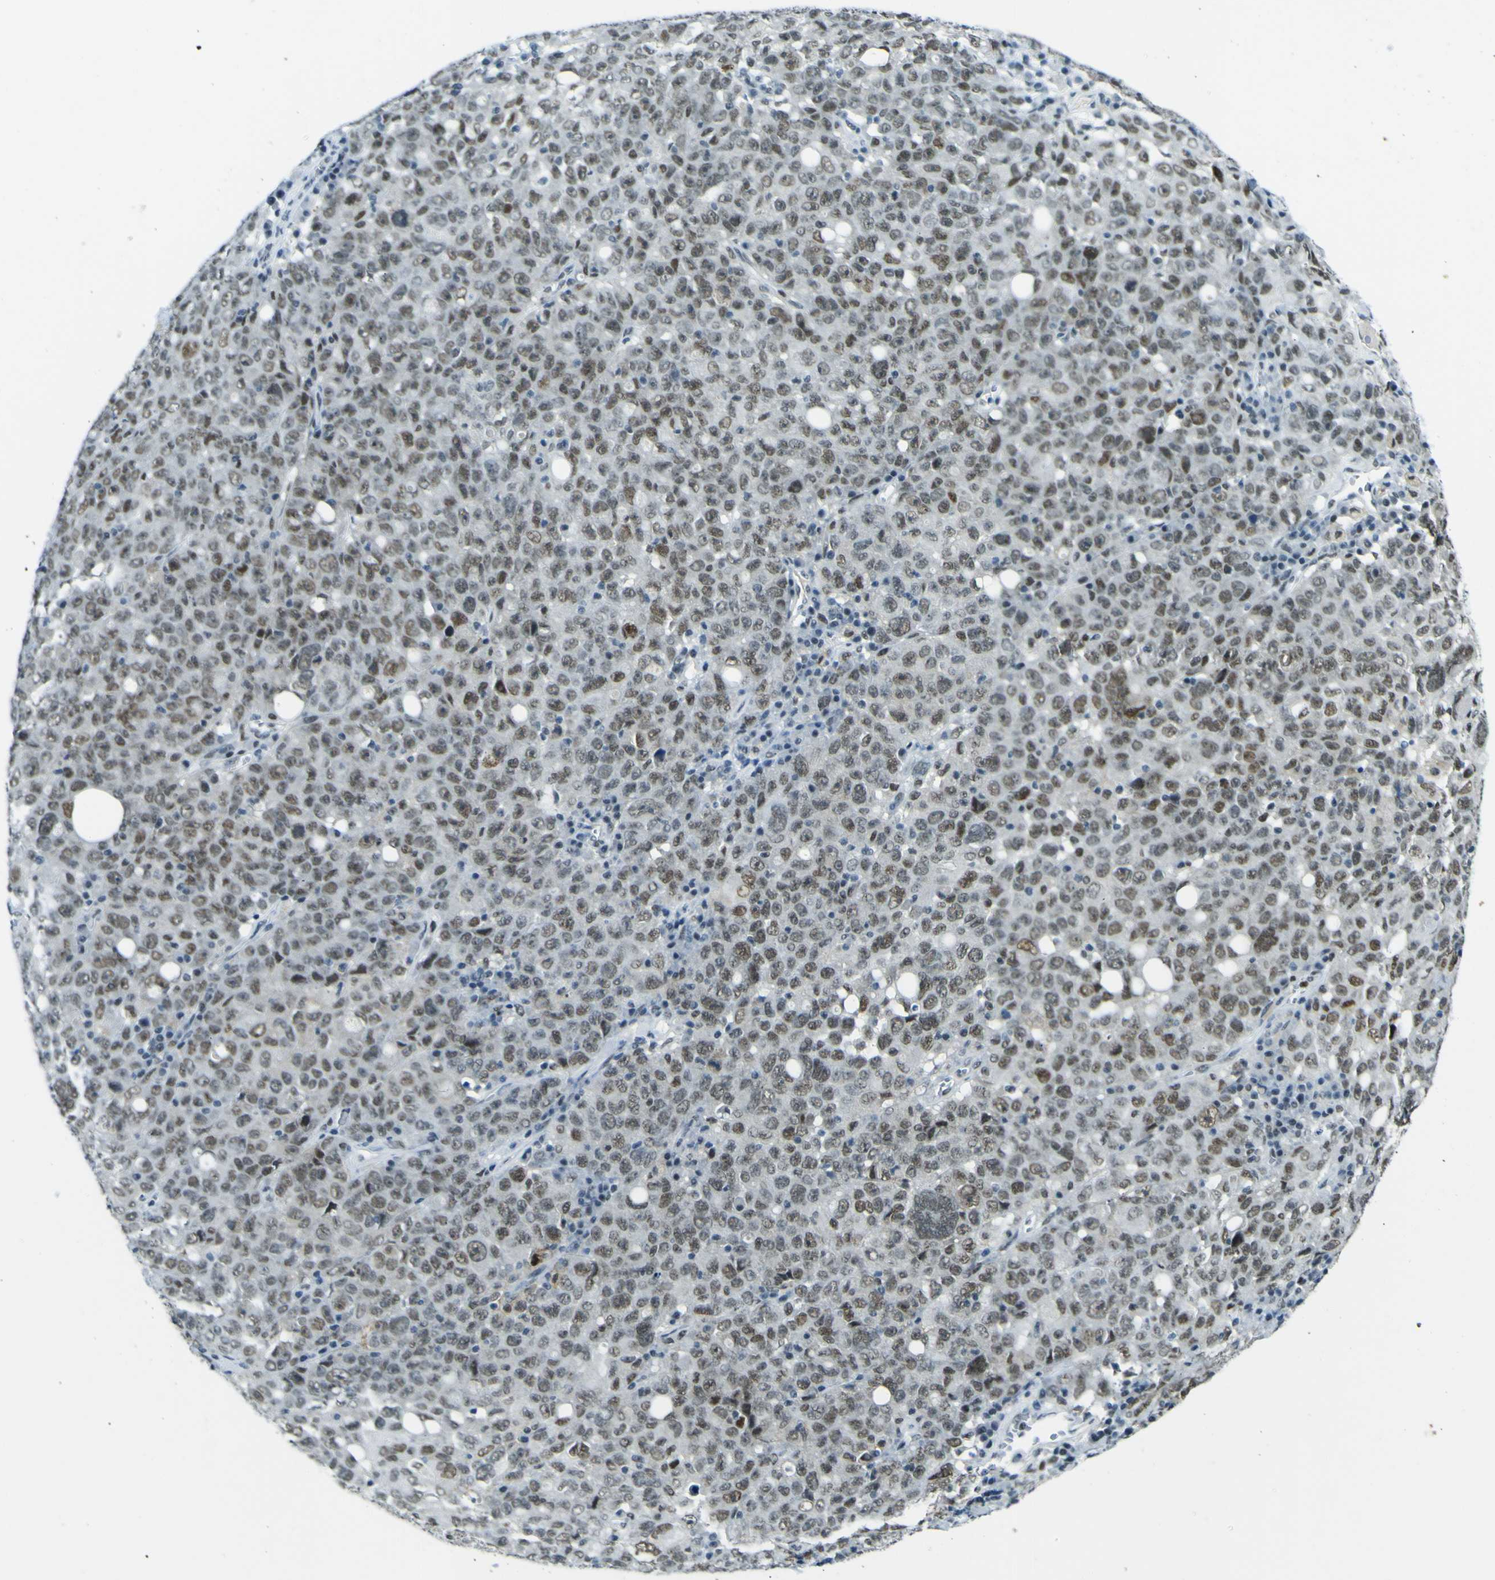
{"staining": {"intensity": "weak", "quantity": "25%-75%", "location": "nuclear"}, "tissue": "ovarian cancer", "cell_type": "Tumor cells", "image_type": "cancer", "snomed": [{"axis": "morphology", "description": "Carcinoma, endometroid"}, {"axis": "topography", "description": "Ovary"}], "caption": "Immunohistochemical staining of human ovarian endometroid carcinoma displays weak nuclear protein positivity in approximately 25%-75% of tumor cells.", "gene": "CEBPG", "patient": {"sex": "female", "age": 62}}